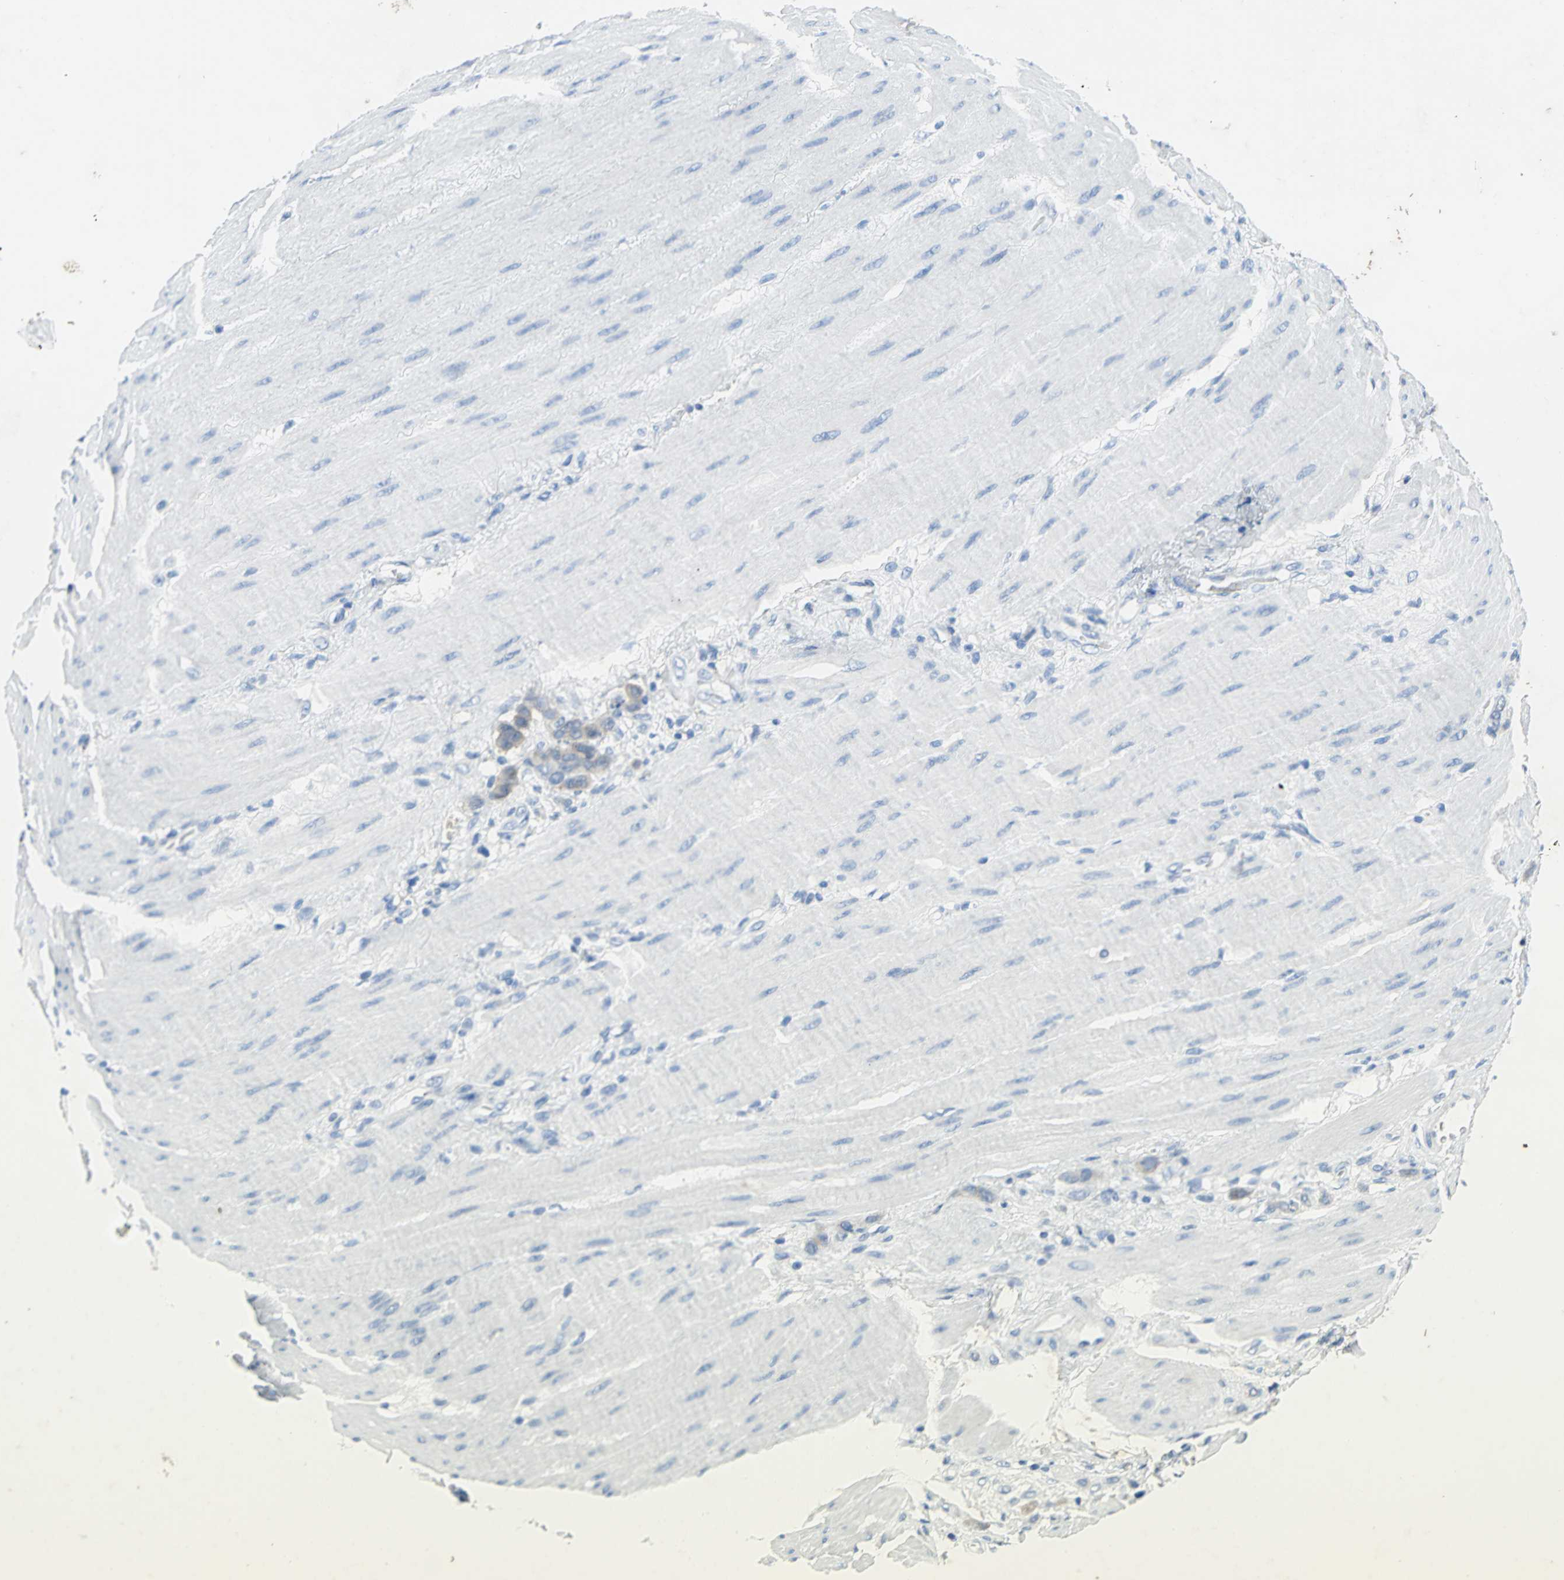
{"staining": {"intensity": "weak", "quantity": "<25%", "location": "cytoplasmic/membranous"}, "tissue": "stomach cancer", "cell_type": "Tumor cells", "image_type": "cancer", "snomed": [{"axis": "morphology", "description": "Normal tissue, NOS"}, {"axis": "morphology", "description": "Adenocarcinoma, NOS"}, {"axis": "topography", "description": "Stomach"}], "caption": "Tumor cells show no significant staining in adenocarcinoma (stomach).", "gene": "SFN", "patient": {"sex": "male", "age": 82}}